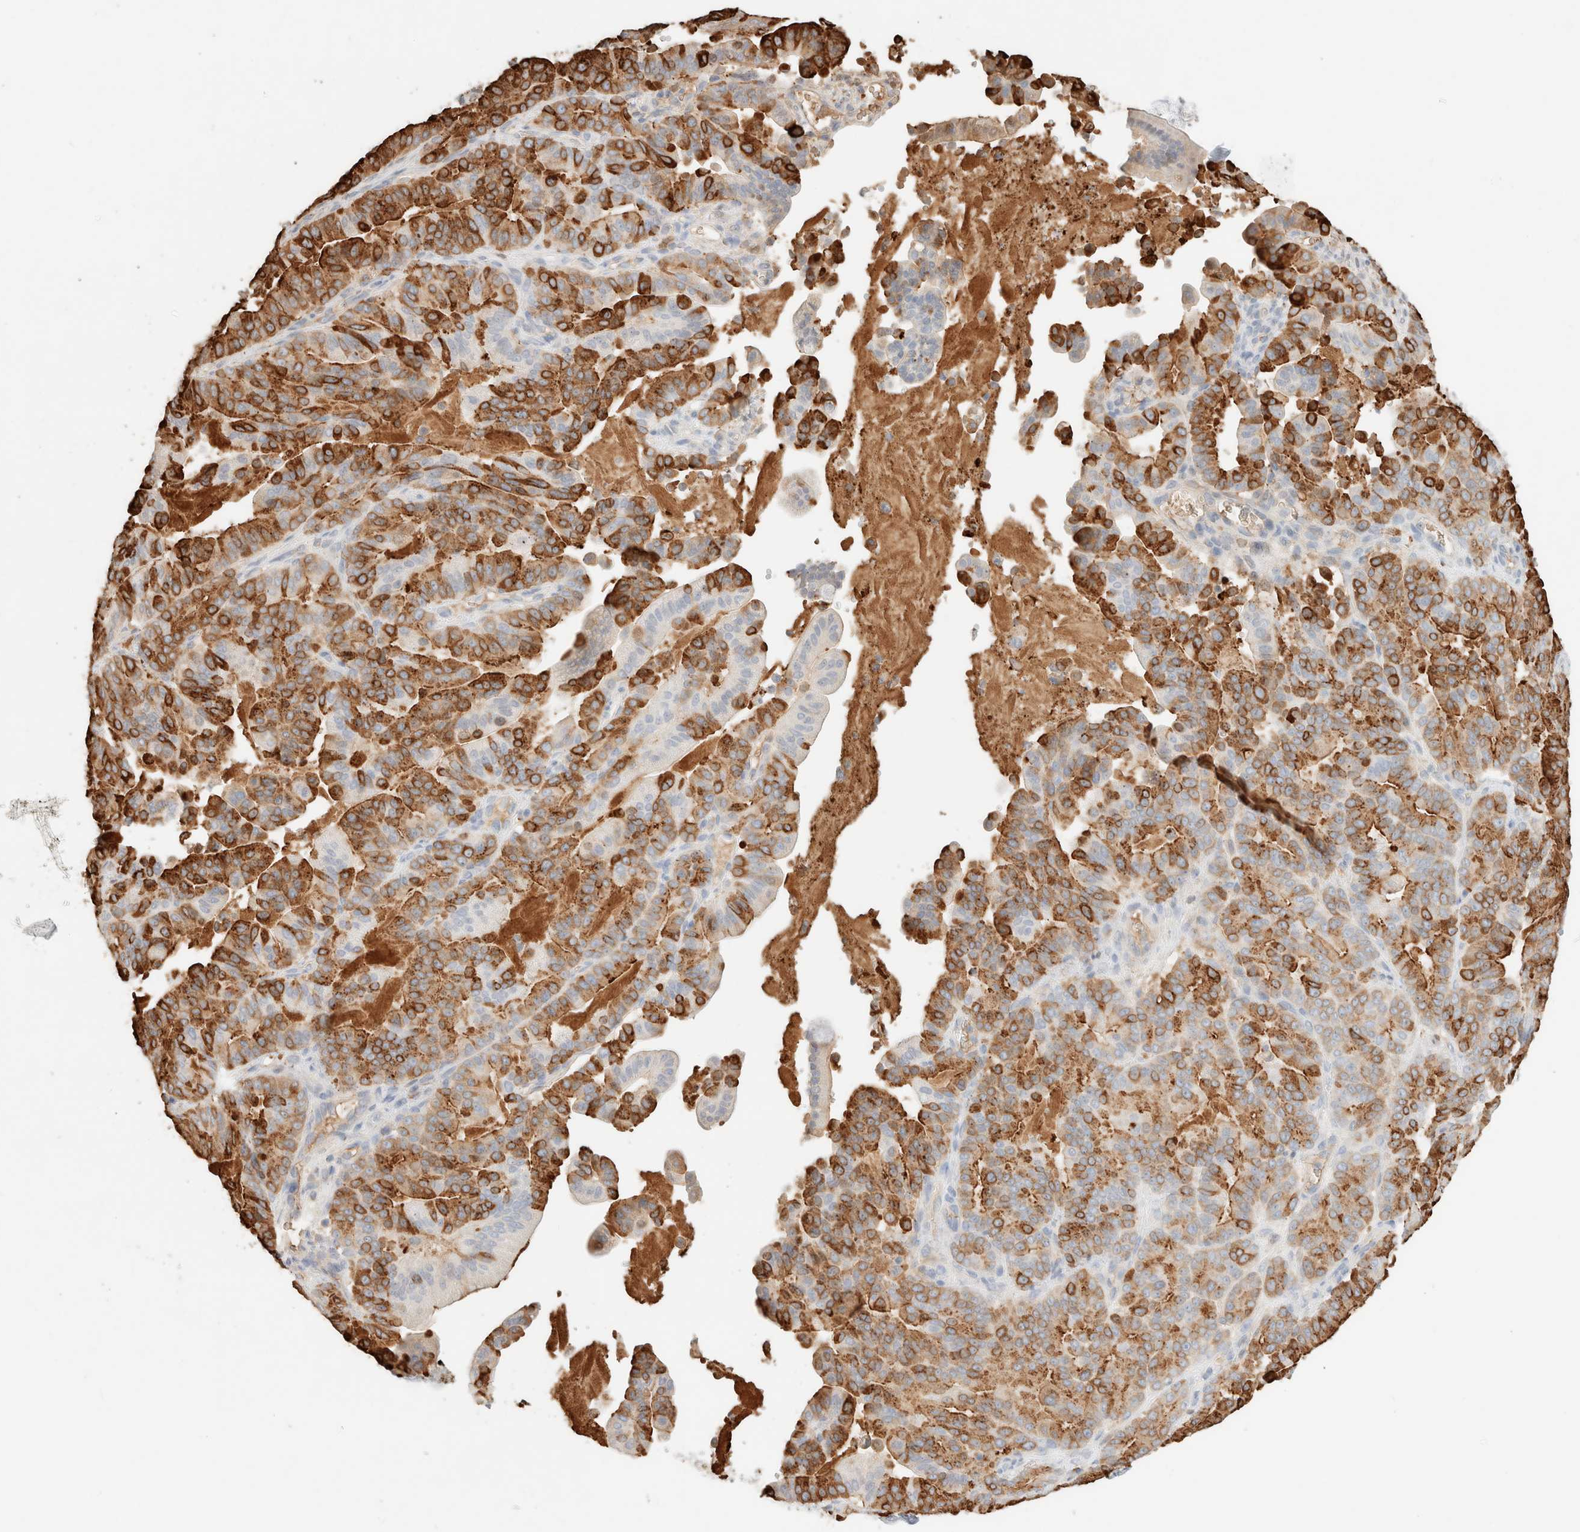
{"staining": {"intensity": "strong", "quantity": ">75%", "location": "cytoplasmic/membranous"}, "tissue": "pancreatic cancer", "cell_type": "Tumor cells", "image_type": "cancer", "snomed": [{"axis": "morphology", "description": "Adenocarcinoma, NOS"}, {"axis": "topography", "description": "Pancreas"}], "caption": "Immunohistochemical staining of human pancreatic adenocarcinoma shows strong cytoplasmic/membranous protein staining in about >75% of tumor cells.", "gene": "CPA1", "patient": {"sex": "male", "age": 63}}